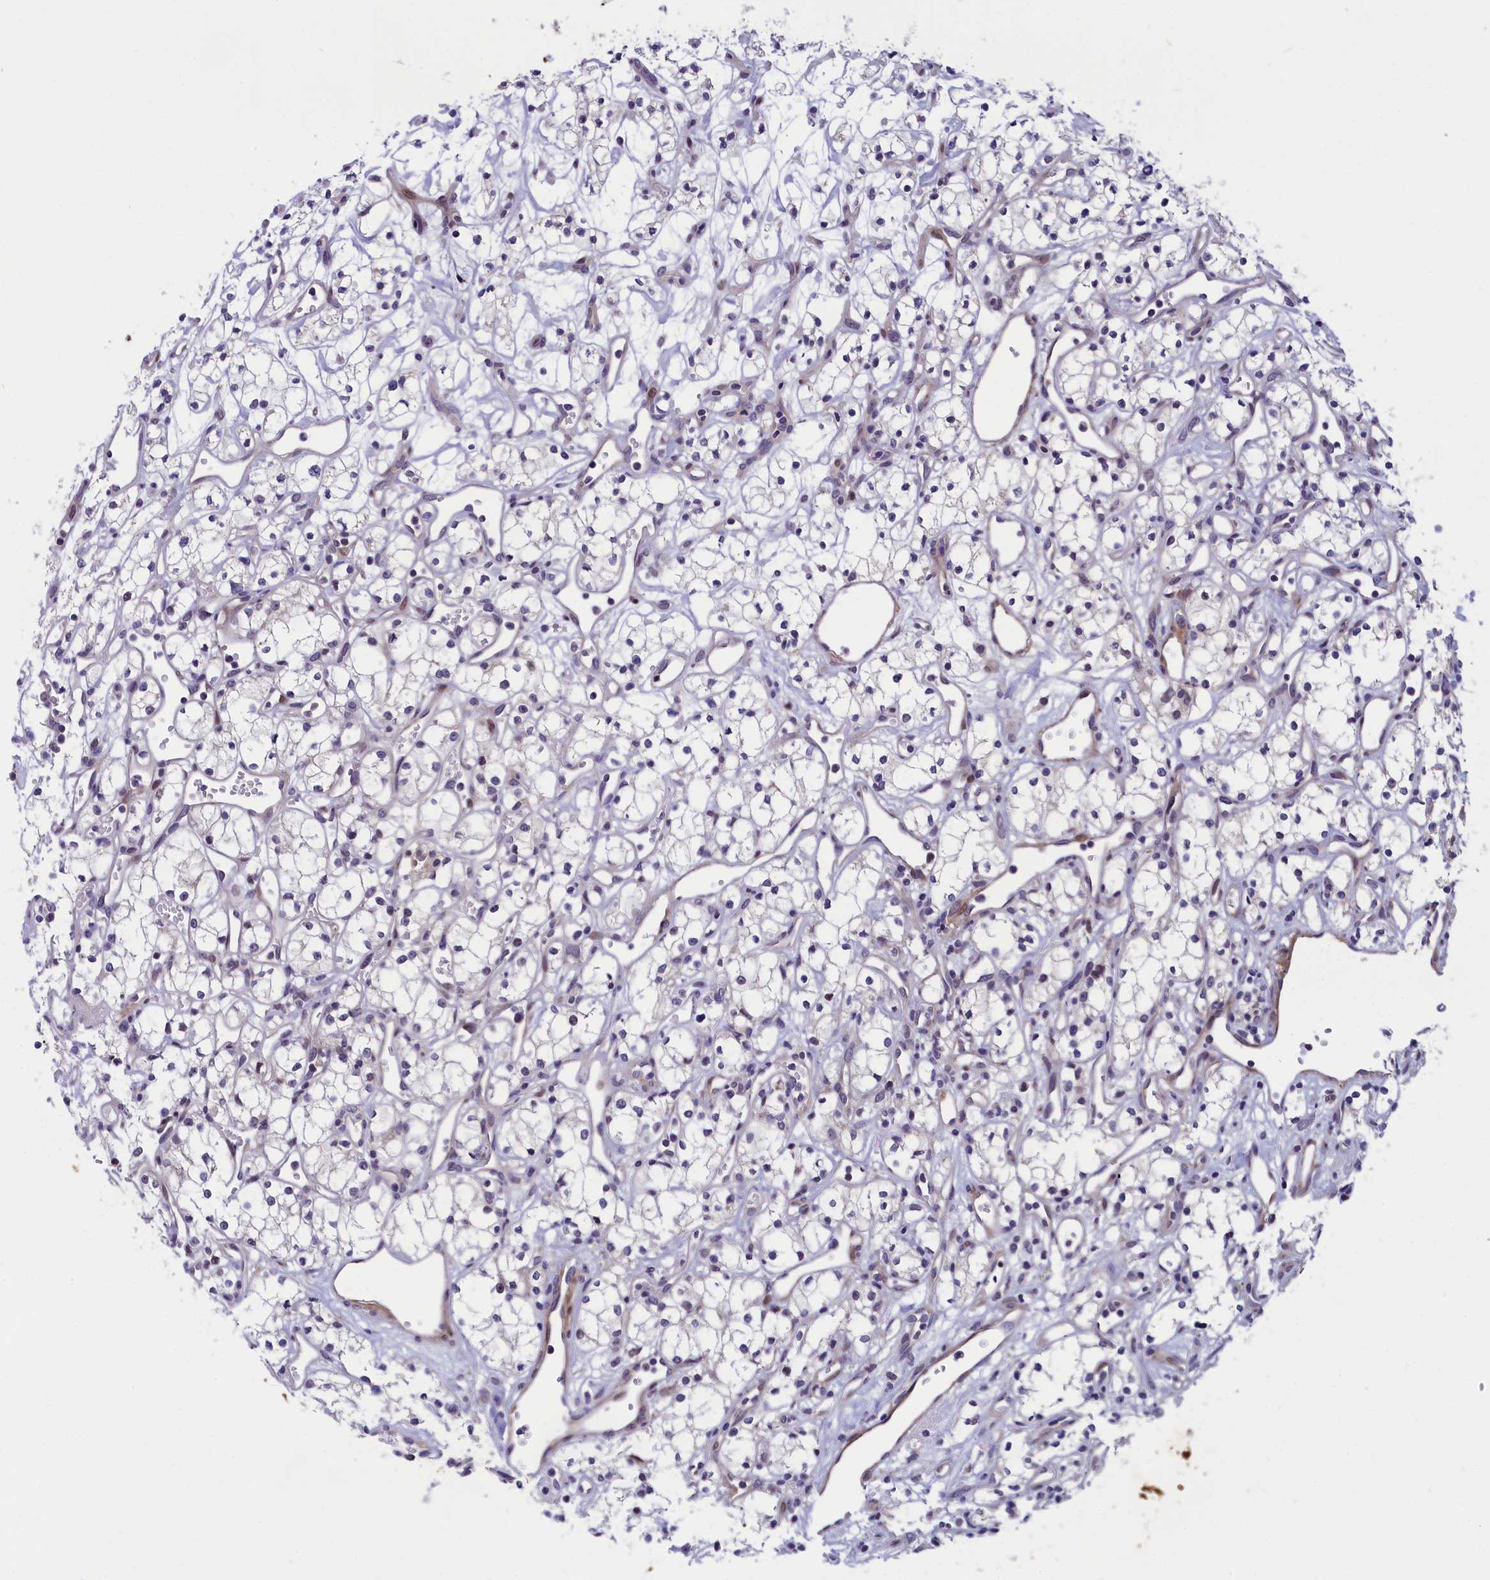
{"staining": {"intensity": "negative", "quantity": "none", "location": "none"}, "tissue": "renal cancer", "cell_type": "Tumor cells", "image_type": "cancer", "snomed": [{"axis": "morphology", "description": "Adenocarcinoma, NOS"}, {"axis": "topography", "description": "Kidney"}], "caption": "IHC of renal adenocarcinoma exhibits no expression in tumor cells.", "gene": "ANKRD34B", "patient": {"sex": "male", "age": 59}}